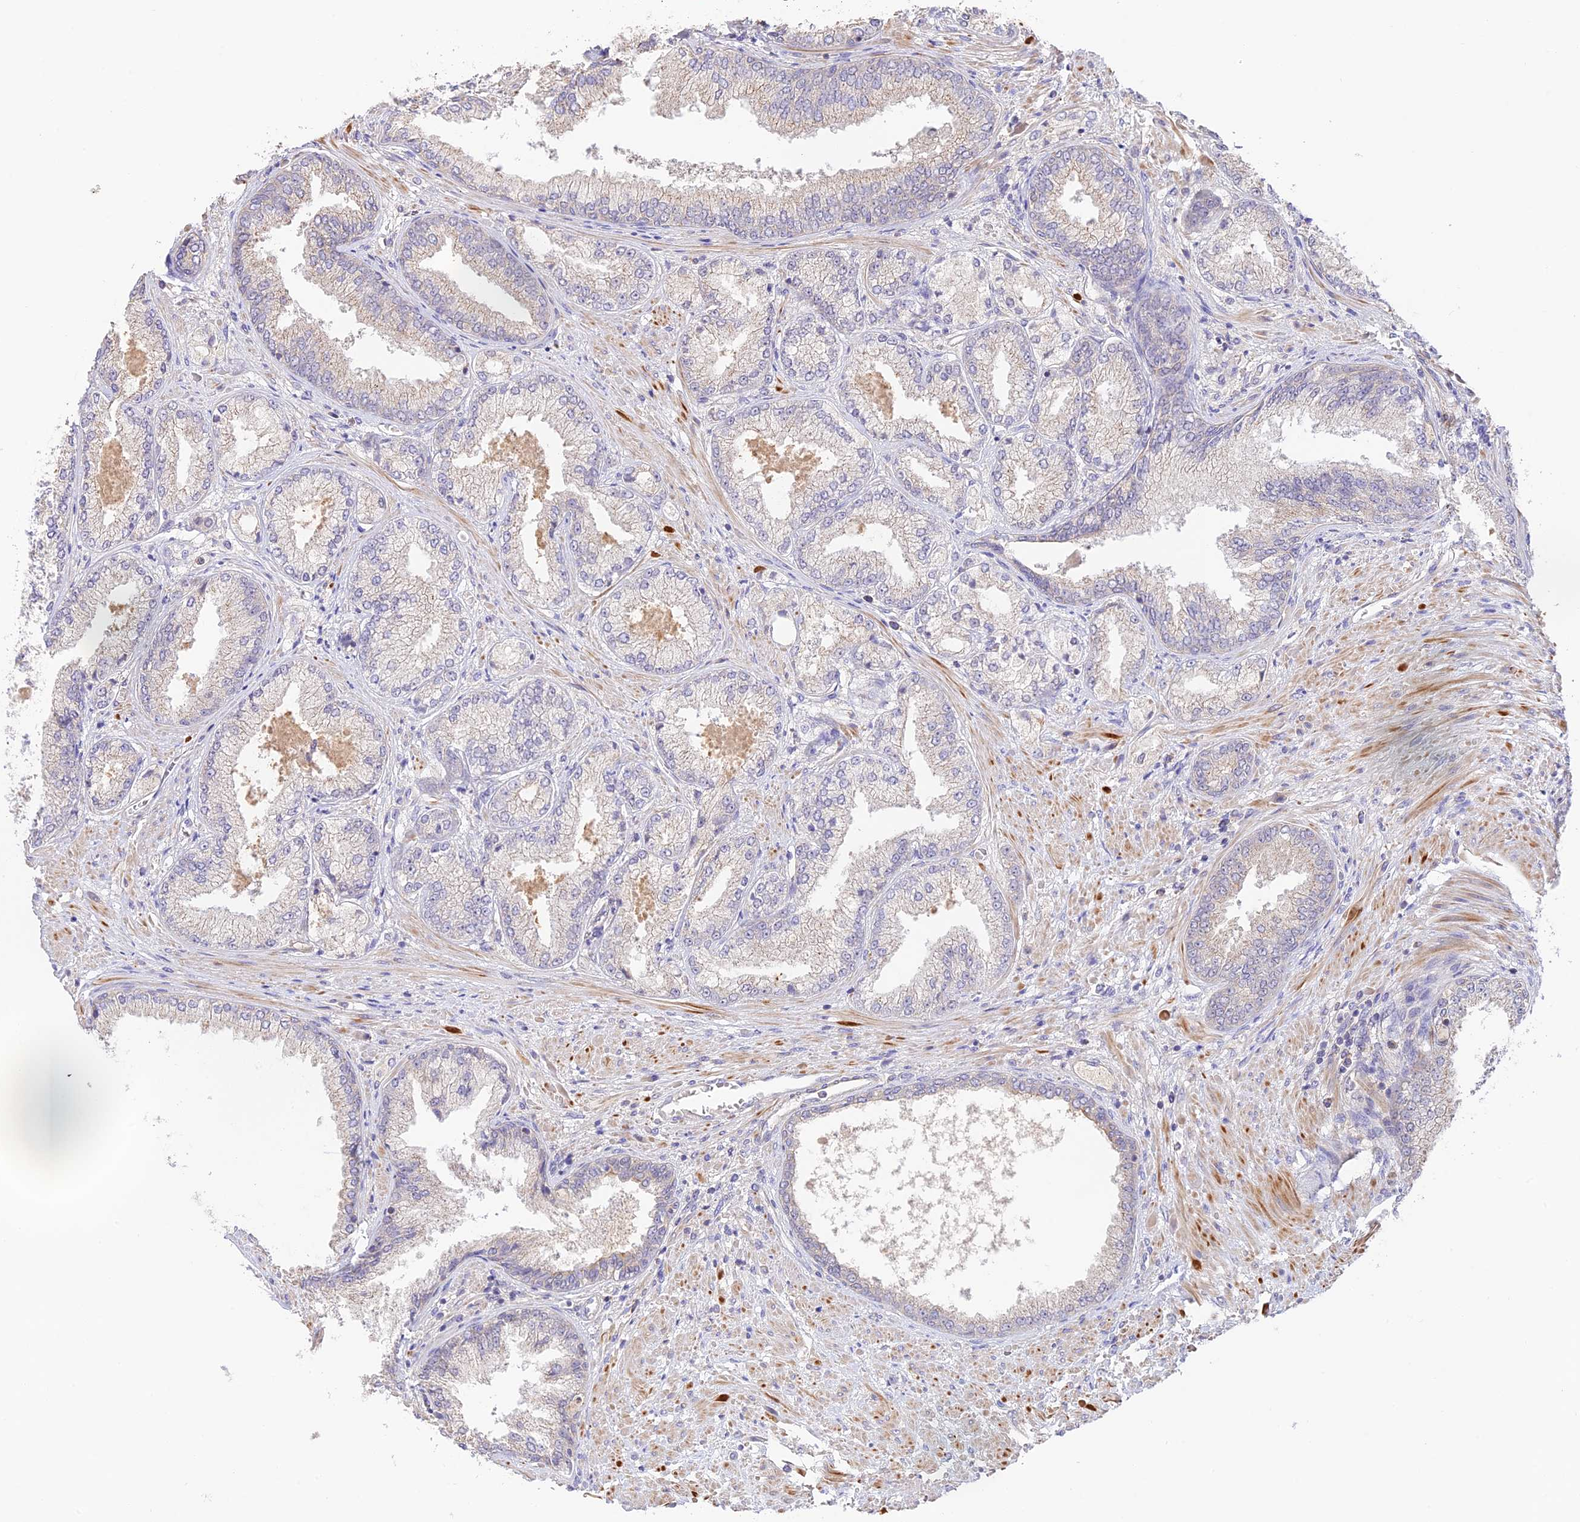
{"staining": {"intensity": "weak", "quantity": "<25%", "location": "cytoplasmic/membranous"}, "tissue": "prostate cancer", "cell_type": "Tumor cells", "image_type": "cancer", "snomed": [{"axis": "morphology", "description": "Adenocarcinoma, High grade"}, {"axis": "topography", "description": "Prostate"}], "caption": "The histopathology image displays no significant expression in tumor cells of prostate adenocarcinoma (high-grade).", "gene": "CAMSAP3", "patient": {"sex": "male", "age": 71}}